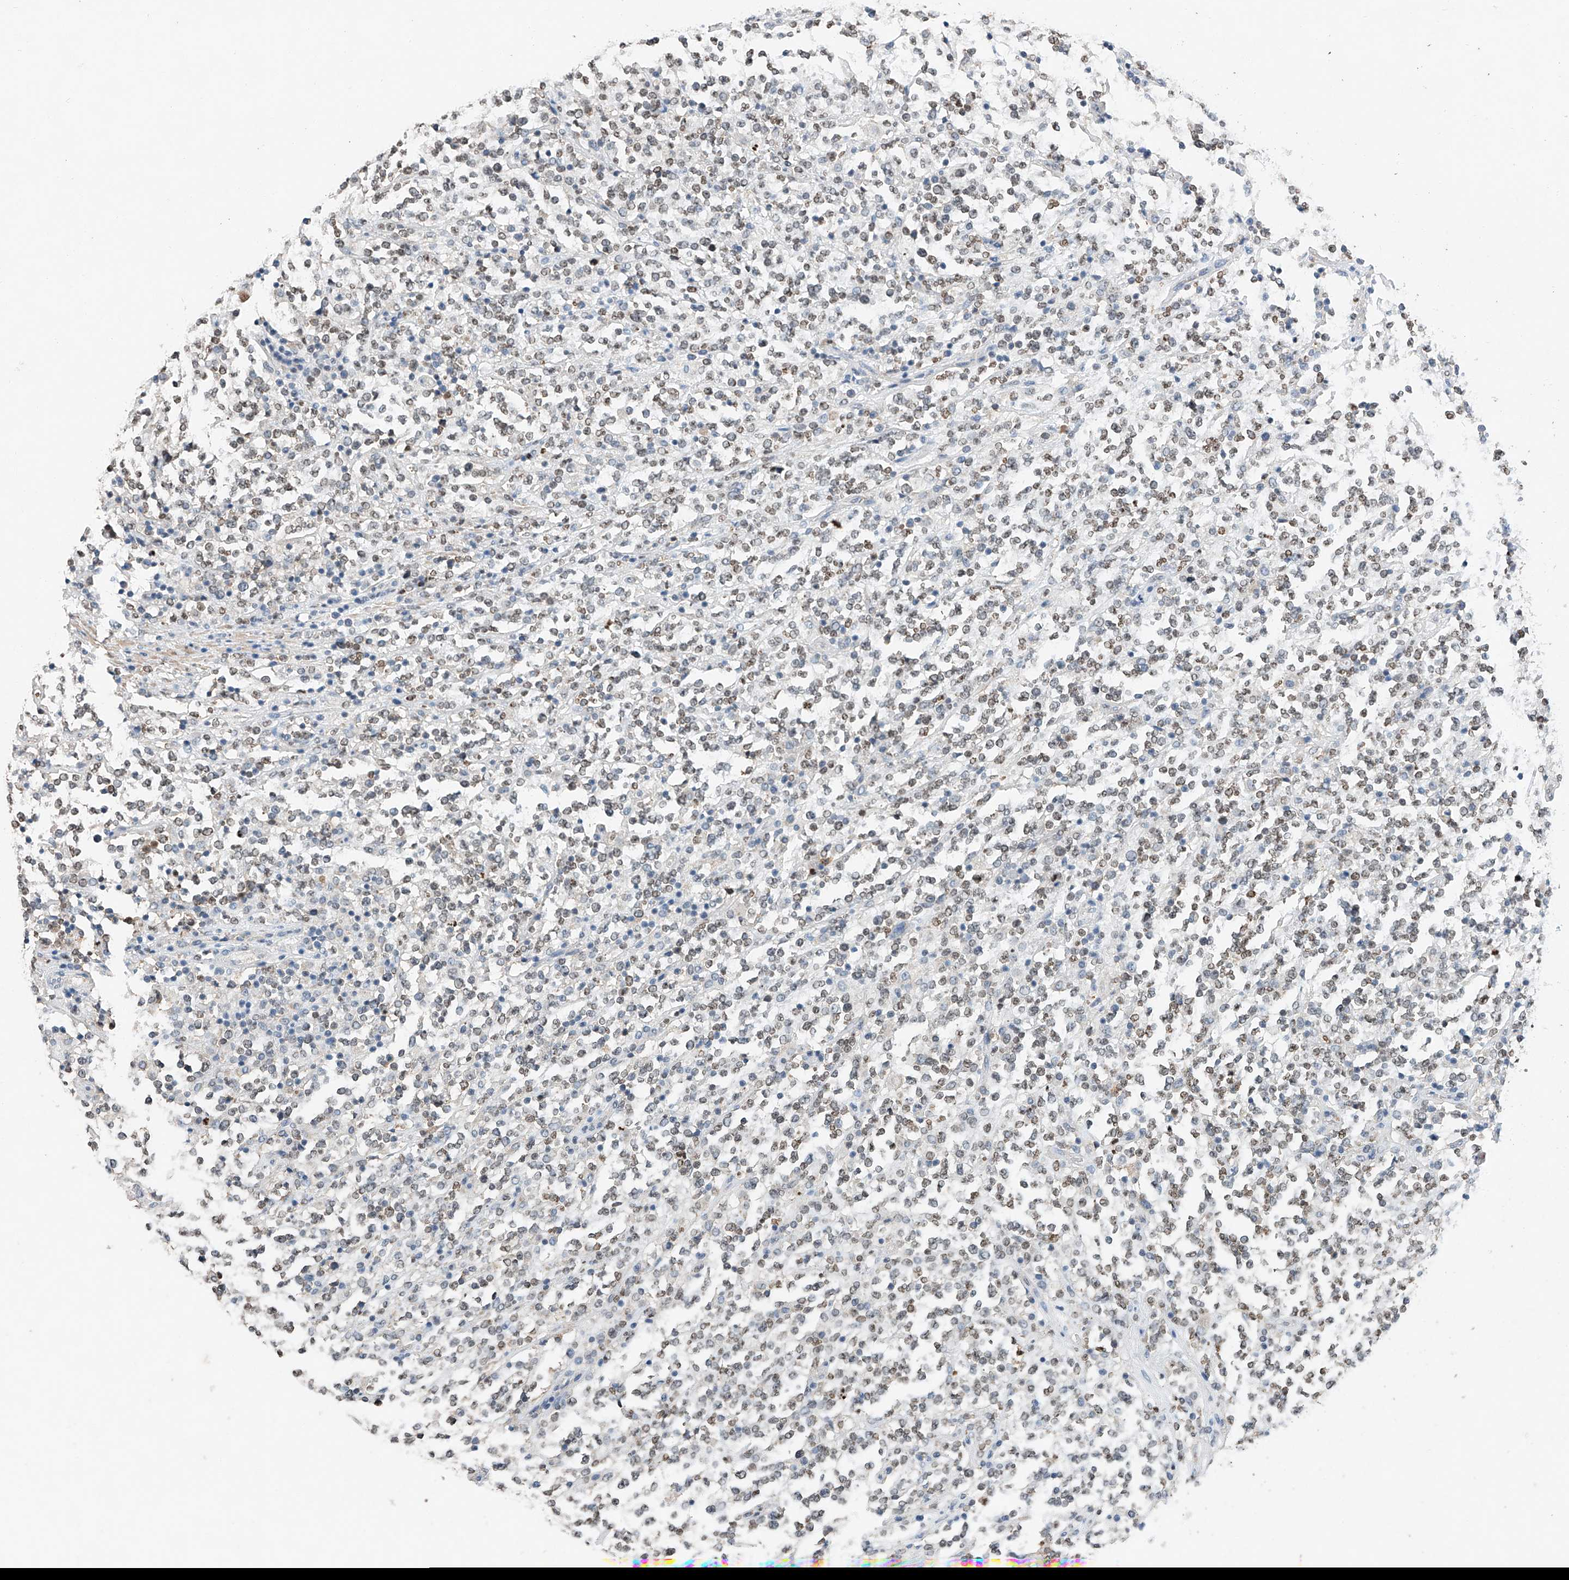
{"staining": {"intensity": "weak", "quantity": "25%-75%", "location": "nuclear"}, "tissue": "lymphoma", "cell_type": "Tumor cells", "image_type": "cancer", "snomed": [{"axis": "morphology", "description": "Malignant lymphoma, non-Hodgkin's type, High grade"}, {"axis": "topography", "description": "Soft tissue"}], "caption": "This image shows immunohistochemistry staining of high-grade malignant lymphoma, non-Hodgkin's type, with low weak nuclear expression in about 25%-75% of tumor cells.", "gene": "CTDP1", "patient": {"sex": "male", "age": 18}}